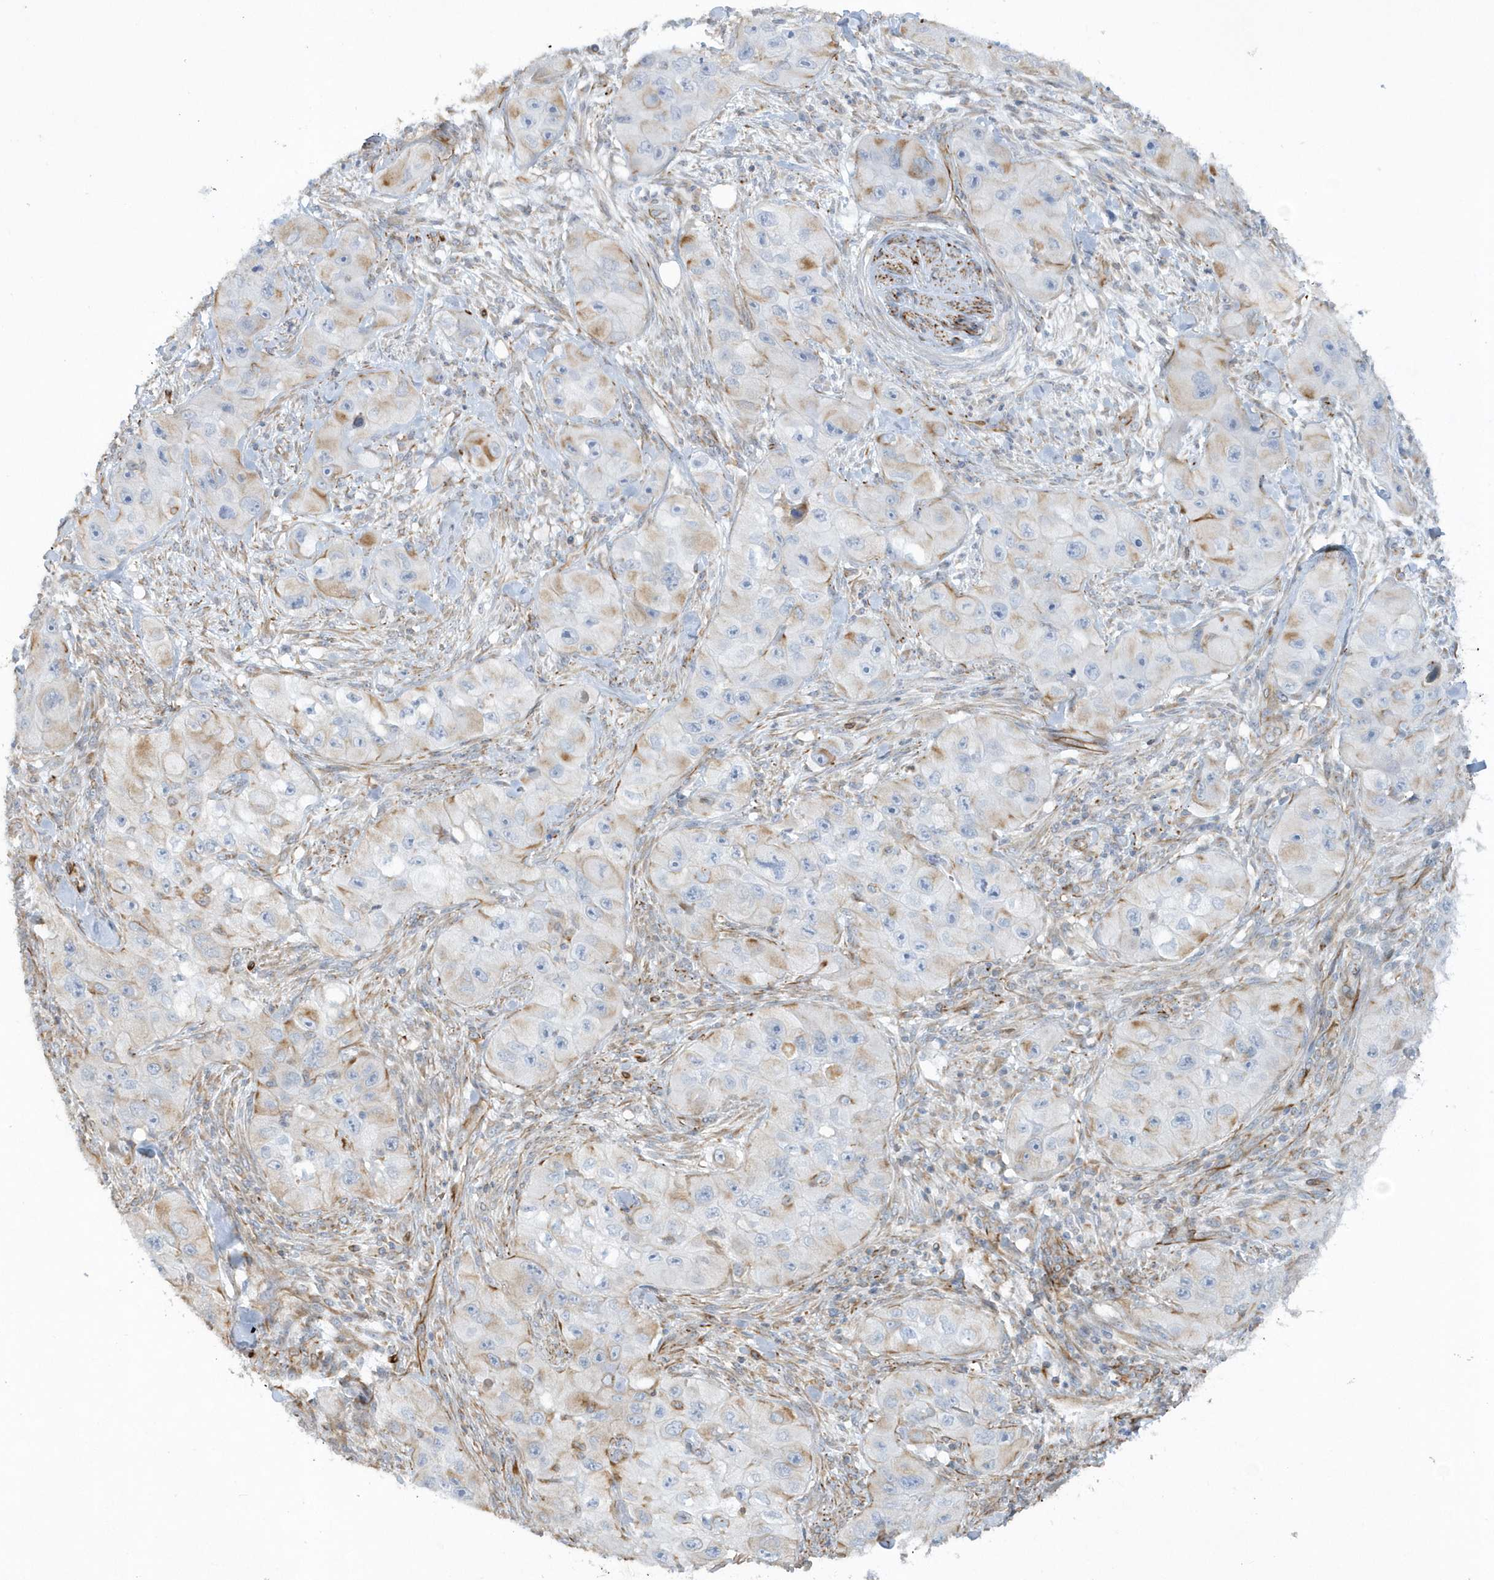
{"staining": {"intensity": "negative", "quantity": "none", "location": "none"}, "tissue": "skin cancer", "cell_type": "Tumor cells", "image_type": "cancer", "snomed": [{"axis": "morphology", "description": "Squamous cell carcinoma, NOS"}, {"axis": "topography", "description": "Skin"}, {"axis": "topography", "description": "Subcutis"}], "caption": "Tumor cells show no significant protein expression in skin cancer (squamous cell carcinoma).", "gene": "RAB17", "patient": {"sex": "male", "age": 73}}